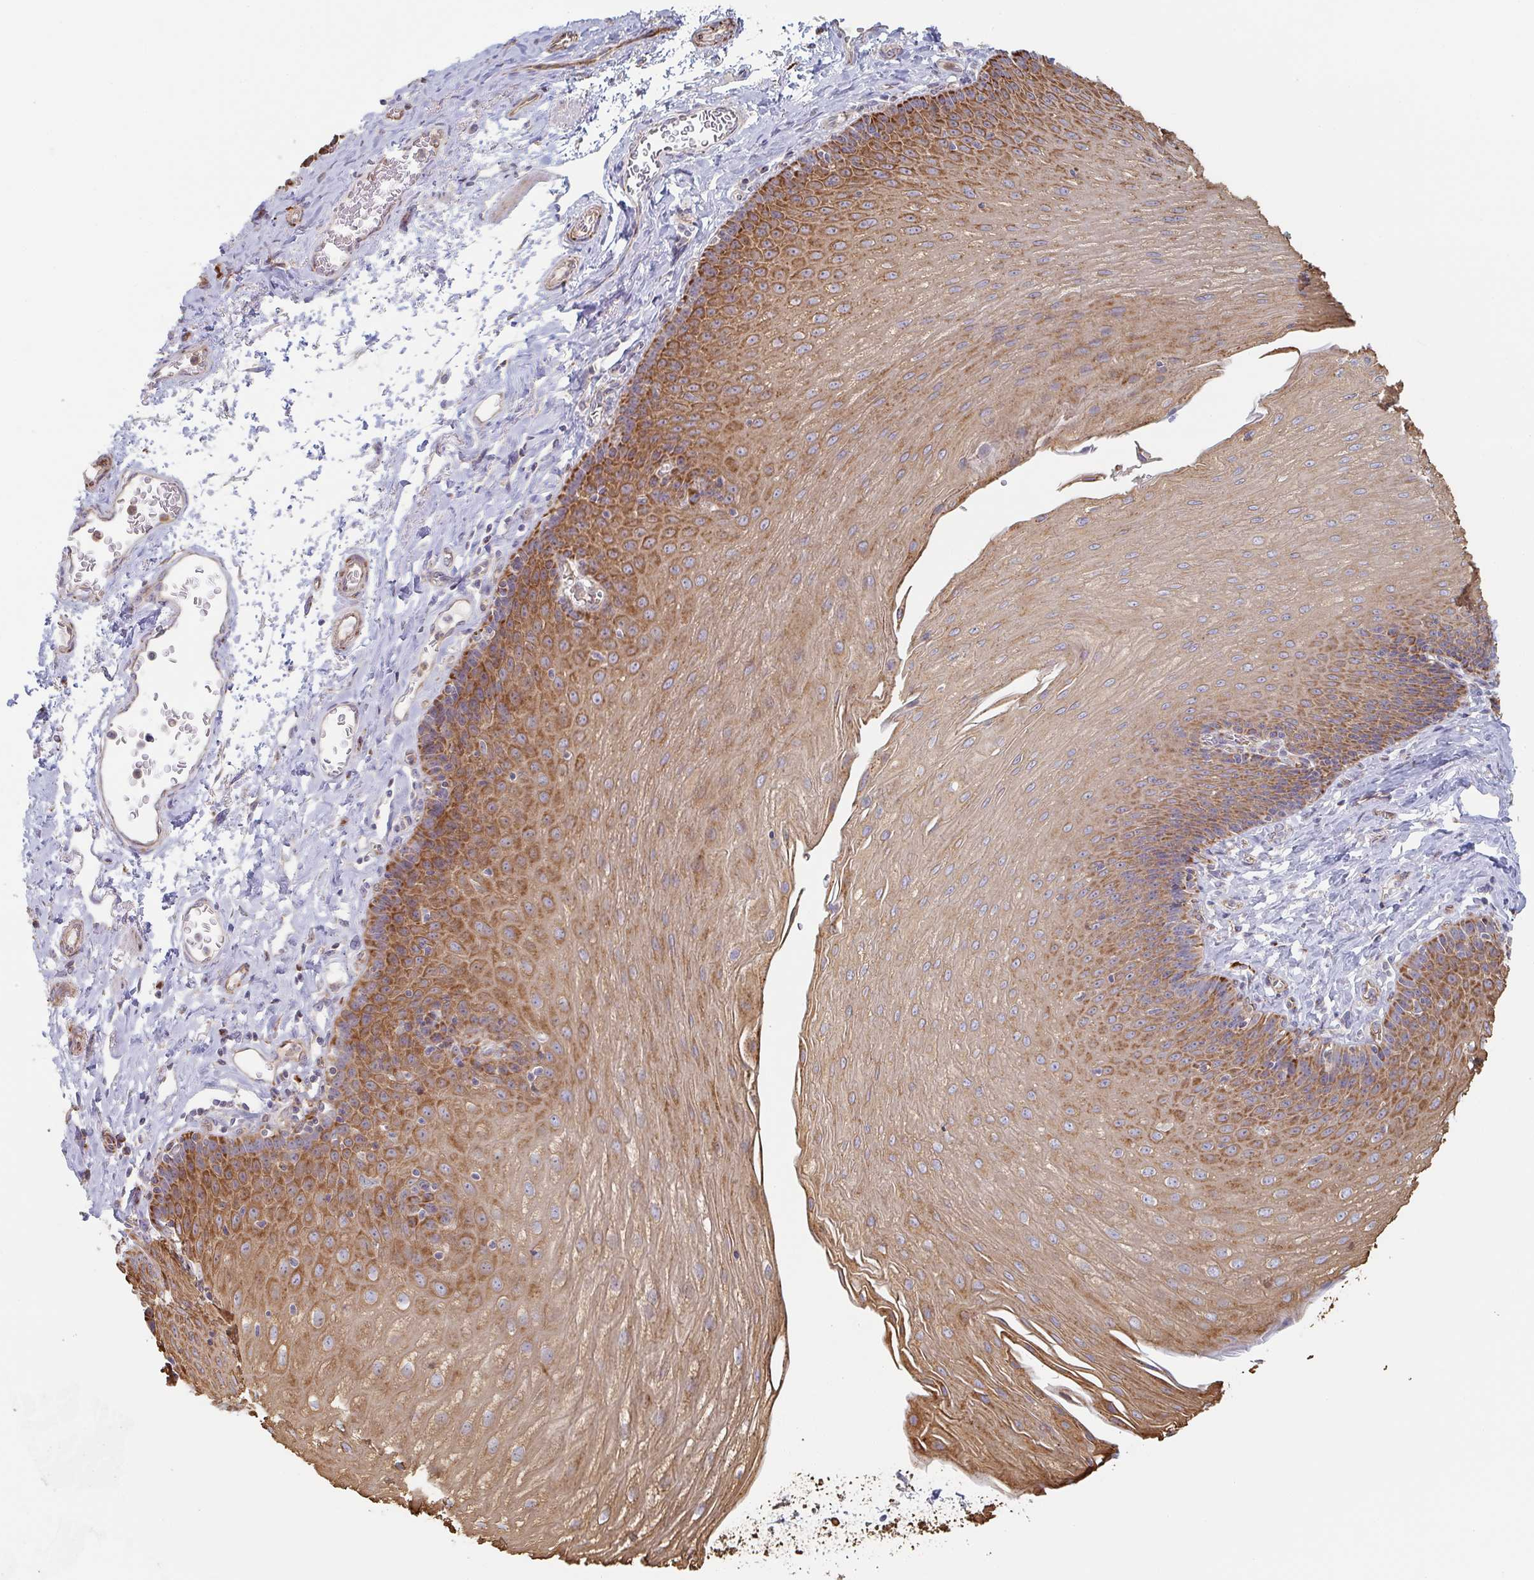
{"staining": {"intensity": "moderate", "quantity": ">75%", "location": "cytoplasmic/membranous"}, "tissue": "esophagus", "cell_type": "Squamous epithelial cells", "image_type": "normal", "snomed": [{"axis": "morphology", "description": "Normal tissue, NOS"}, {"axis": "topography", "description": "Esophagus"}], "caption": "Immunohistochemical staining of normal human esophagus exhibits medium levels of moderate cytoplasmic/membranous staining in about >75% of squamous epithelial cells.", "gene": "ZNF526", "patient": {"sex": "female", "age": 81}}